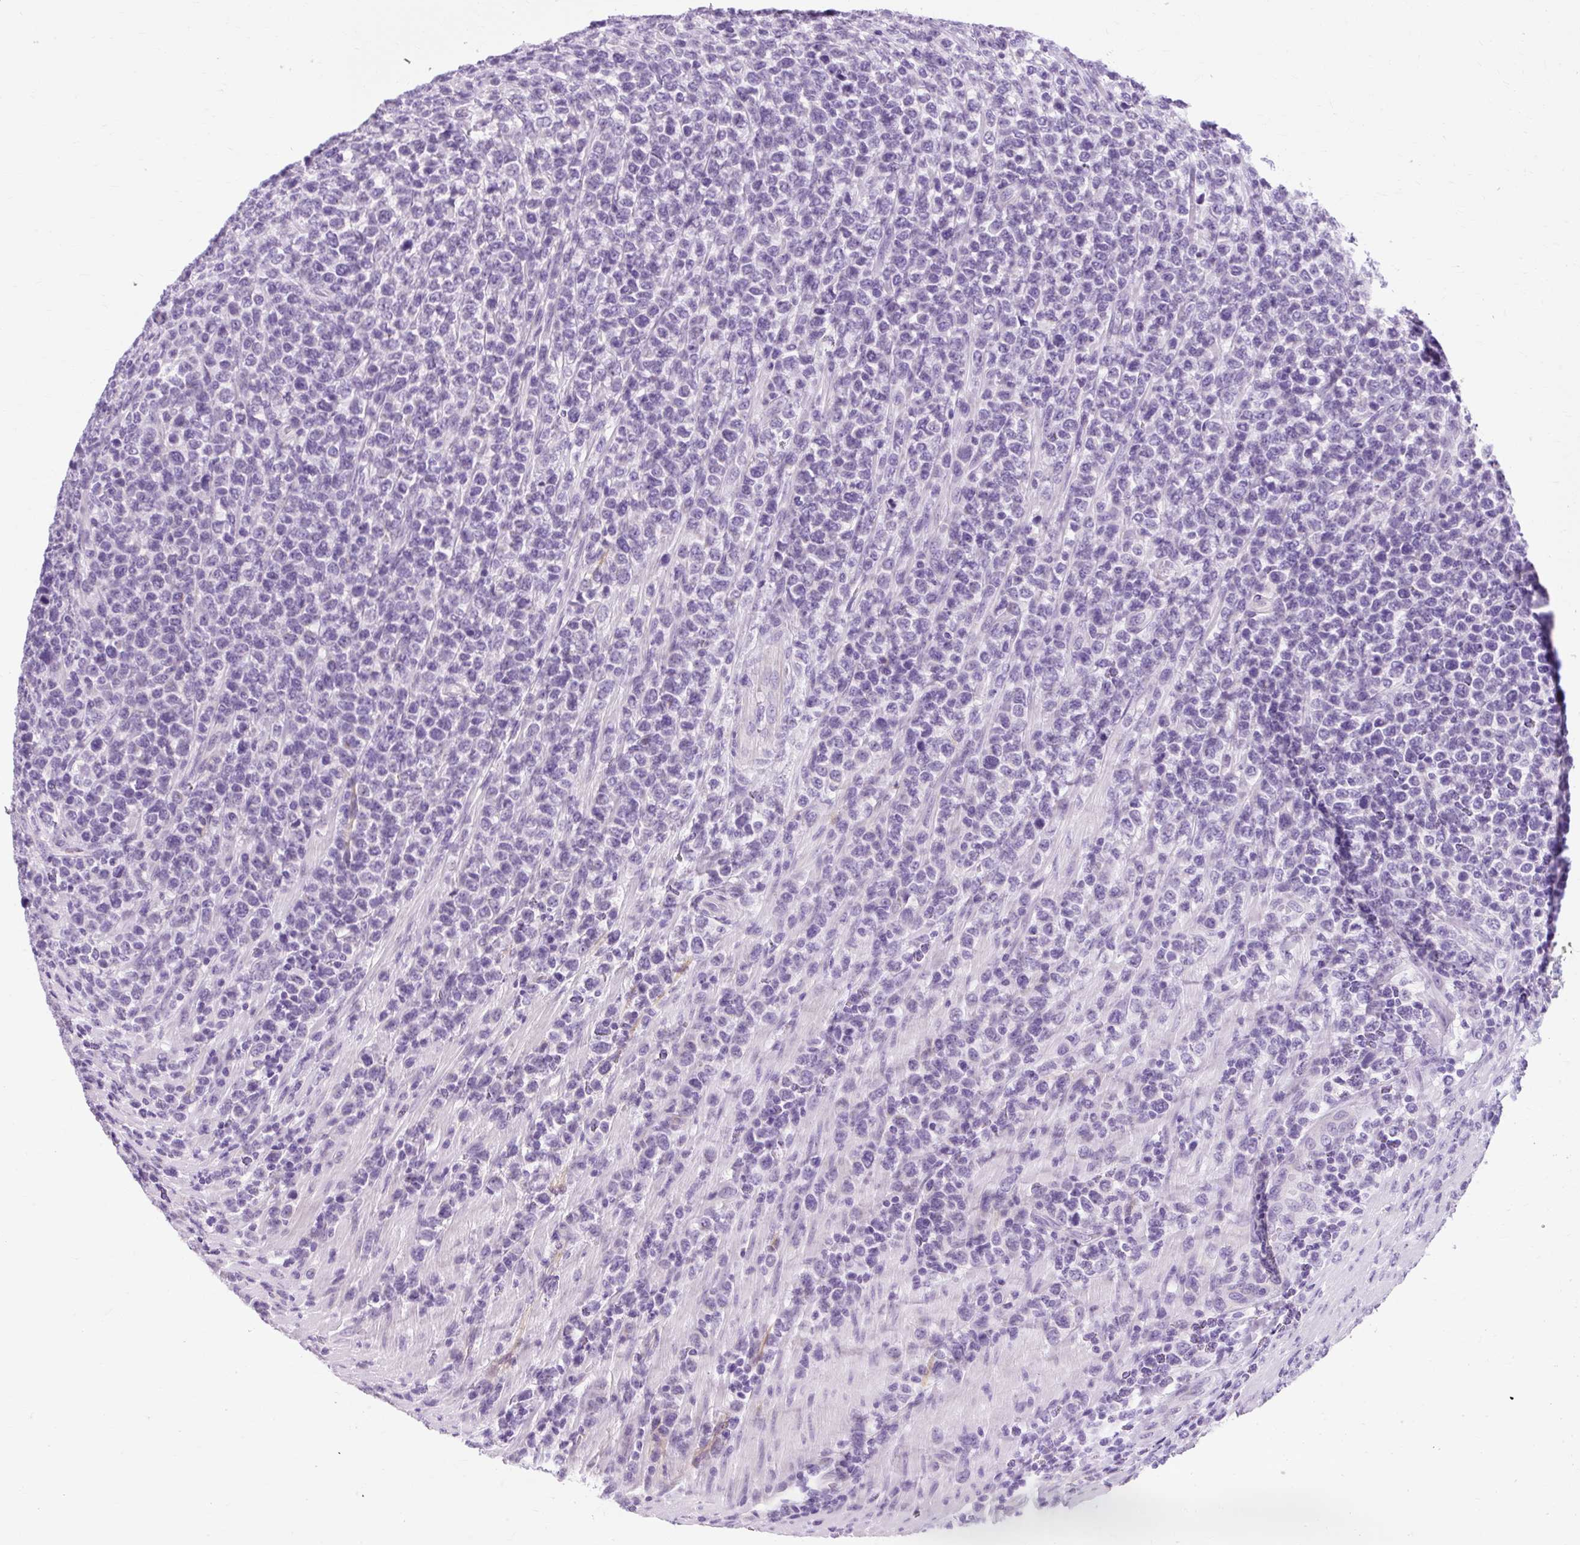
{"staining": {"intensity": "negative", "quantity": "none", "location": "none"}, "tissue": "lymphoma", "cell_type": "Tumor cells", "image_type": "cancer", "snomed": [{"axis": "morphology", "description": "Malignant lymphoma, non-Hodgkin's type, High grade"}, {"axis": "topography", "description": "Soft tissue"}], "caption": "A histopathology image of lymphoma stained for a protein demonstrates no brown staining in tumor cells.", "gene": "TMEM89", "patient": {"sex": "female", "age": 56}}